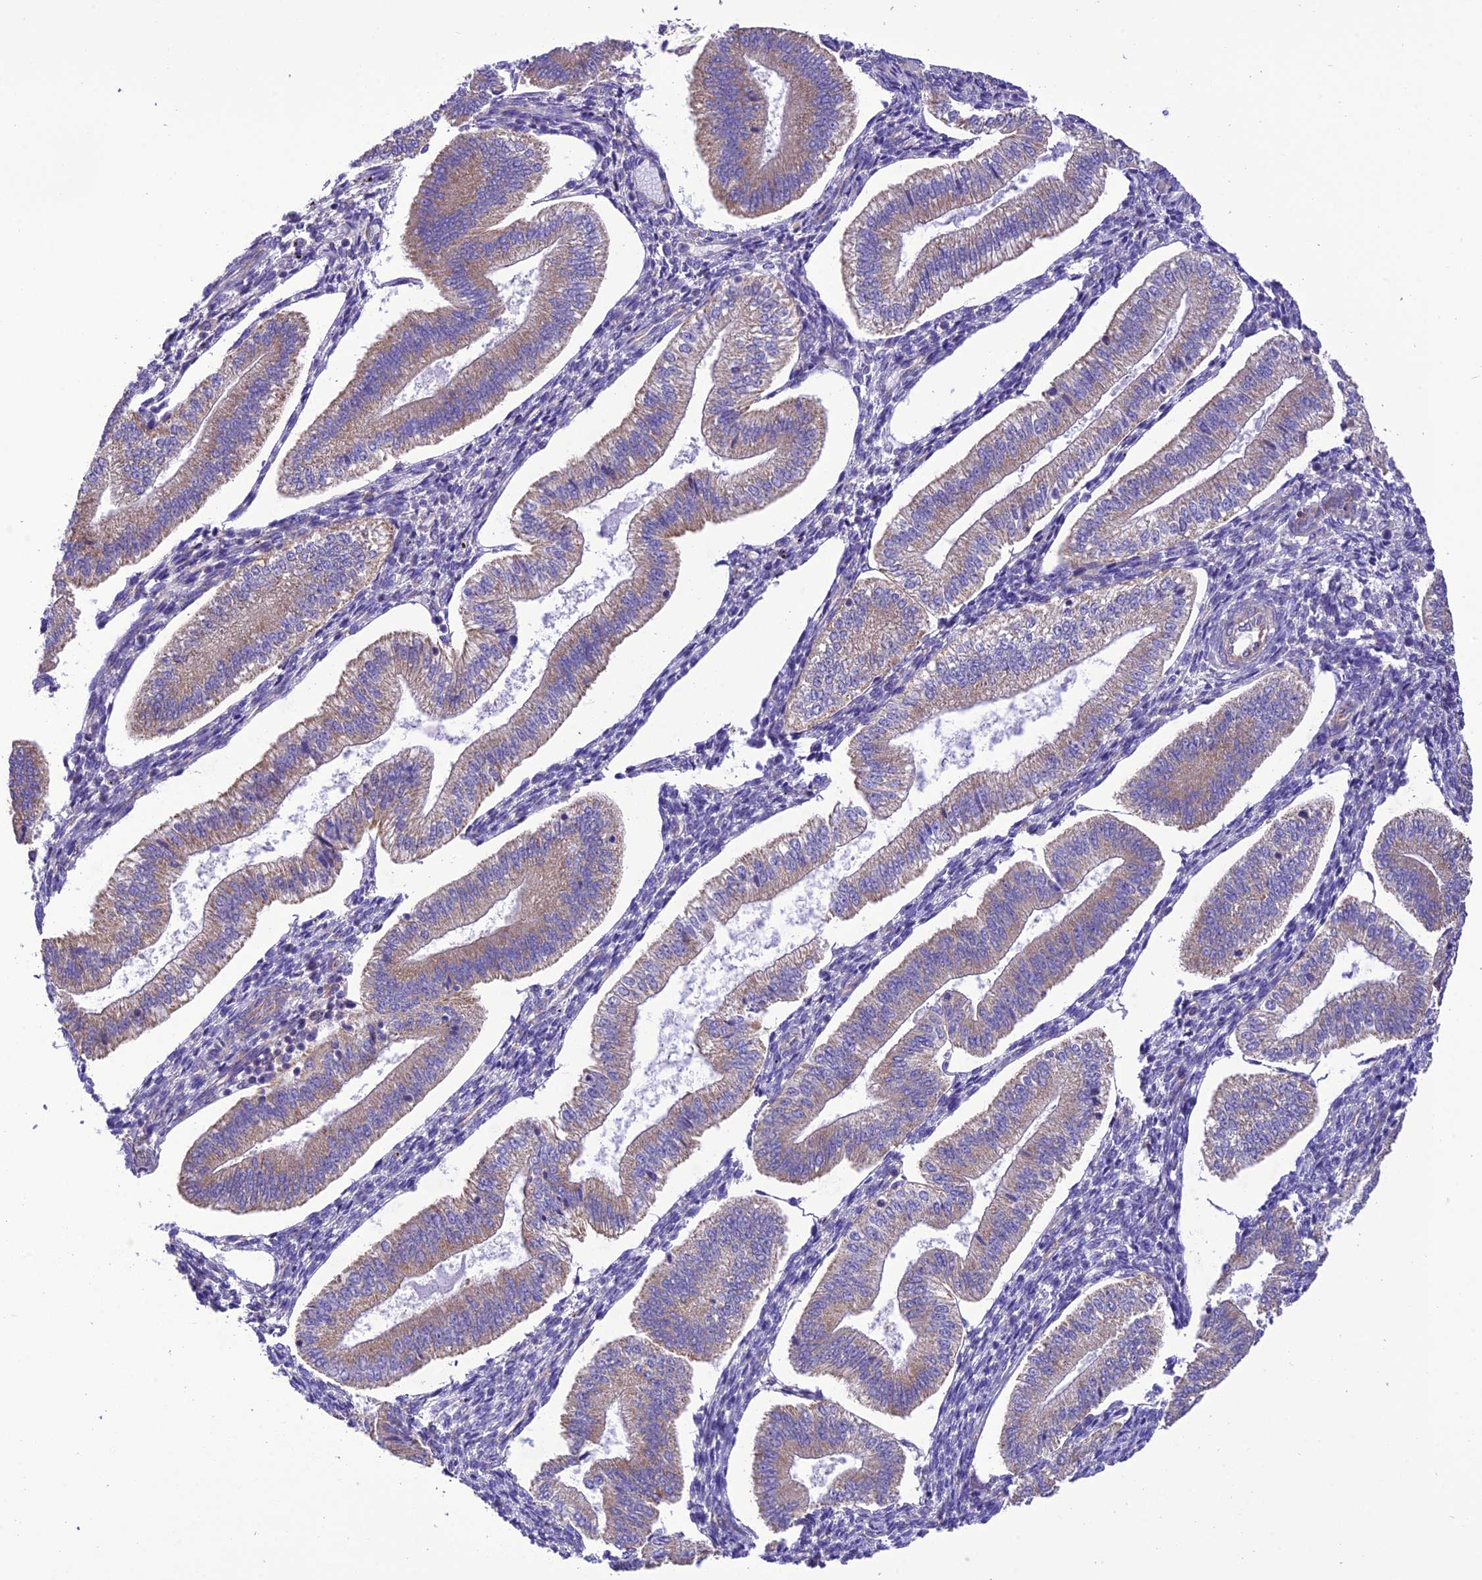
{"staining": {"intensity": "negative", "quantity": "none", "location": "none"}, "tissue": "endometrium", "cell_type": "Cells in endometrial stroma", "image_type": "normal", "snomed": [{"axis": "morphology", "description": "Normal tissue, NOS"}, {"axis": "topography", "description": "Endometrium"}], "caption": "Cells in endometrial stroma show no significant protein expression in normal endometrium. The staining was performed using DAB to visualize the protein expression in brown, while the nuclei were stained in blue with hematoxylin (Magnification: 20x).", "gene": "MAP3K12", "patient": {"sex": "female", "age": 34}}